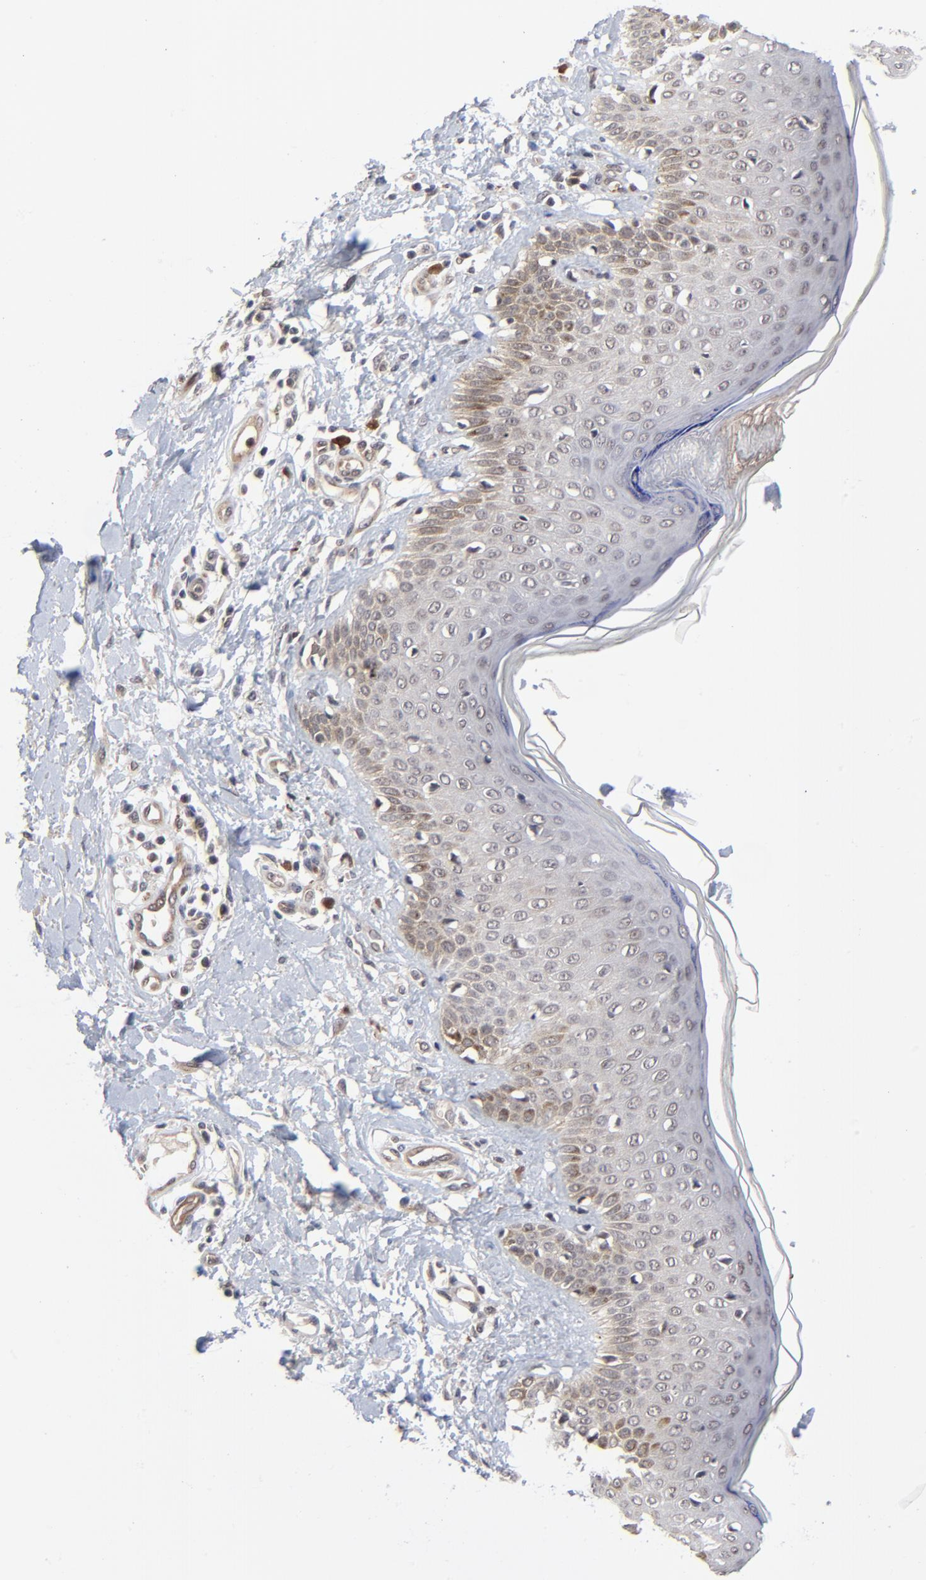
{"staining": {"intensity": "weak", "quantity": ">75%", "location": "cytoplasmic/membranous,nuclear"}, "tissue": "skin cancer", "cell_type": "Tumor cells", "image_type": "cancer", "snomed": [{"axis": "morphology", "description": "Squamous cell carcinoma, NOS"}, {"axis": "topography", "description": "Skin"}], "caption": "Skin cancer (squamous cell carcinoma) stained for a protein (brown) demonstrates weak cytoplasmic/membranous and nuclear positive expression in about >75% of tumor cells.", "gene": "CASP10", "patient": {"sex": "female", "age": 59}}